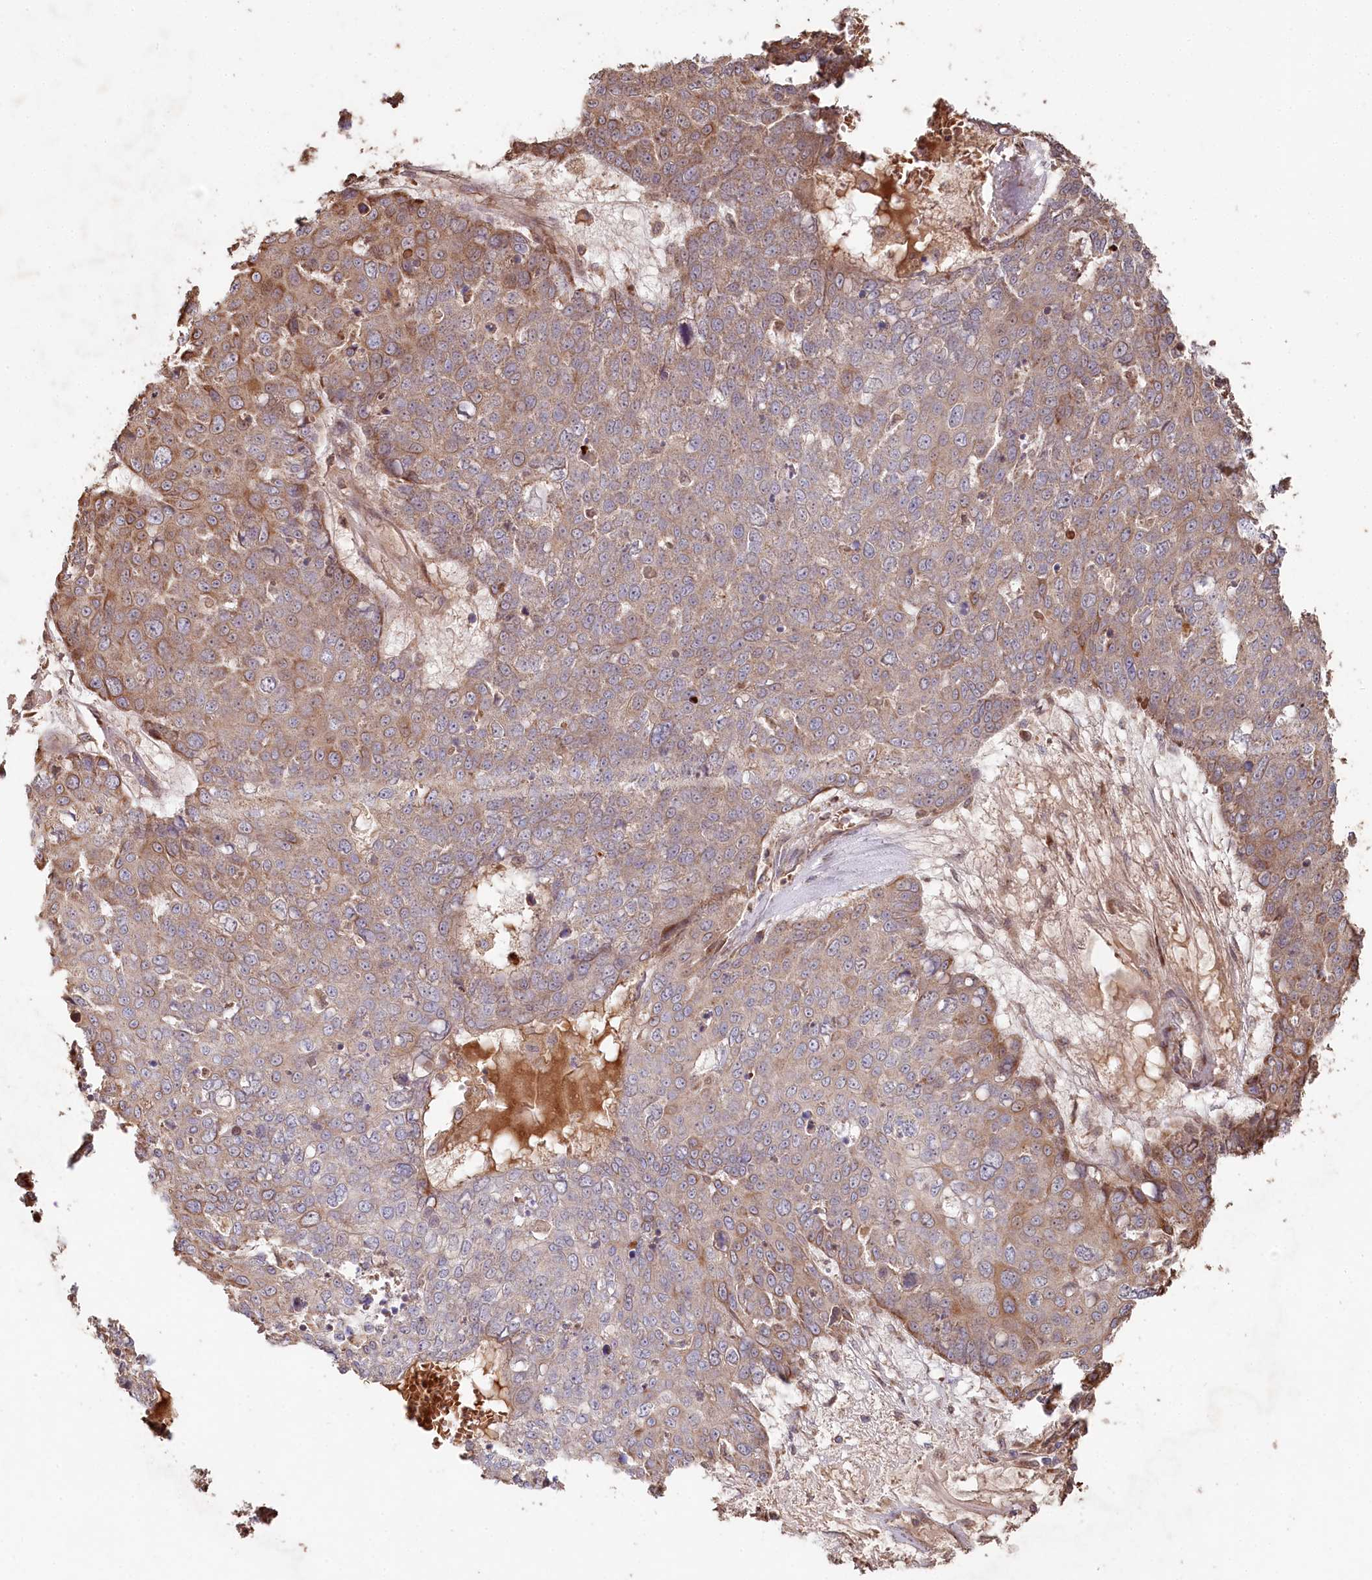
{"staining": {"intensity": "moderate", "quantity": "<25%", "location": "cytoplasmic/membranous"}, "tissue": "skin cancer", "cell_type": "Tumor cells", "image_type": "cancer", "snomed": [{"axis": "morphology", "description": "Squamous cell carcinoma, NOS"}, {"axis": "topography", "description": "Skin"}], "caption": "Immunohistochemical staining of squamous cell carcinoma (skin) shows moderate cytoplasmic/membranous protein positivity in approximately <25% of tumor cells.", "gene": "HAL", "patient": {"sex": "male", "age": 71}}